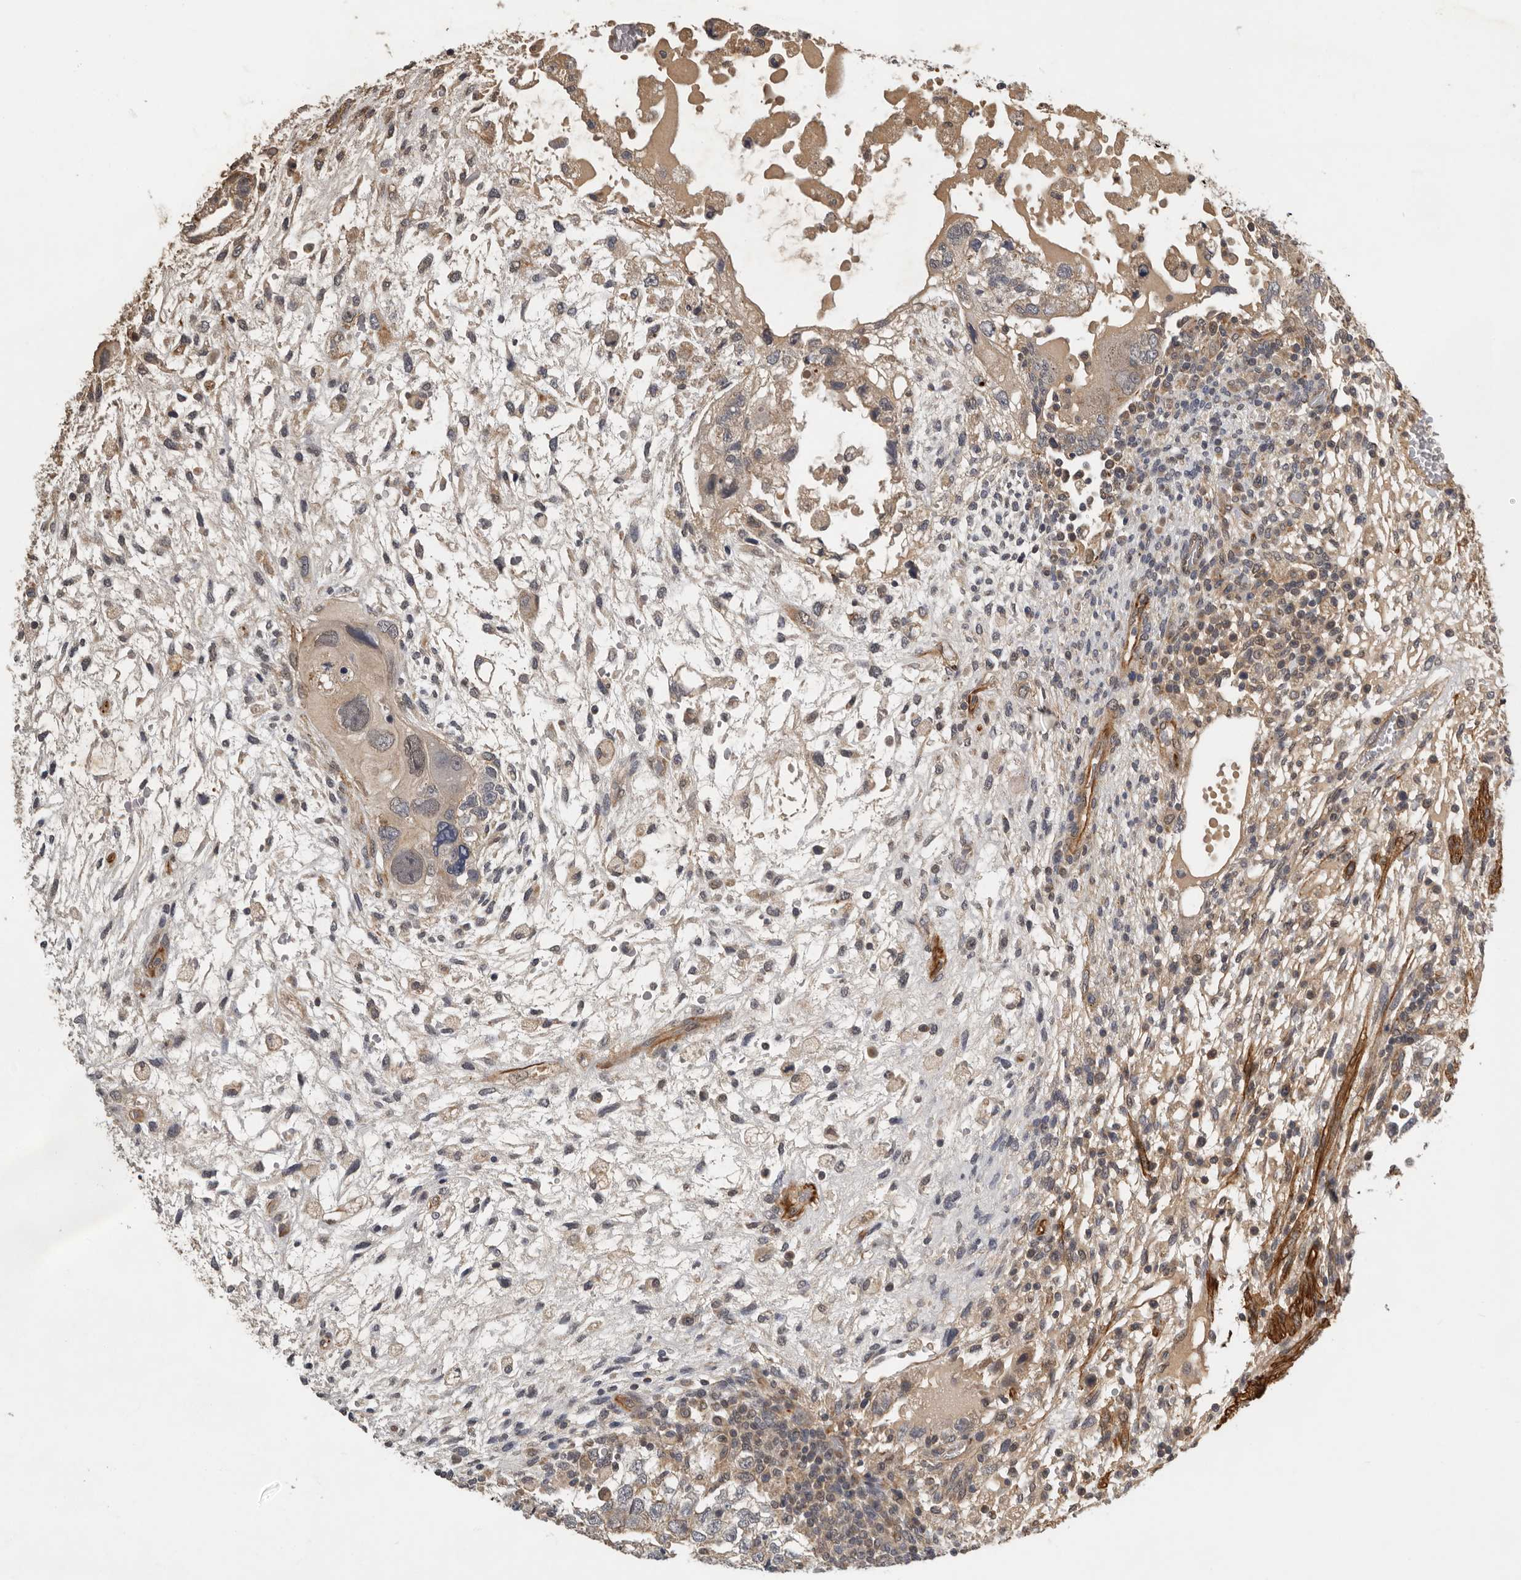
{"staining": {"intensity": "weak", "quantity": "25%-75%", "location": "cytoplasmic/membranous"}, "tissue": "testis cancer", "cell_type": "Tumor cells", "image_type": "cancer", "snomed": [{"axis": "morphology", "description": "Carcinoma, Embryonal, NOS"}, {"axis": "topography", "description": "Testis"}], "caption": "IHC of testis cancer reveals low levels of weak cytoplasmic/membranous expression in approximately 25%-75% of tumor cells.", "gene": "RNF157", "patient": {"sex": "male", "age": 36}}